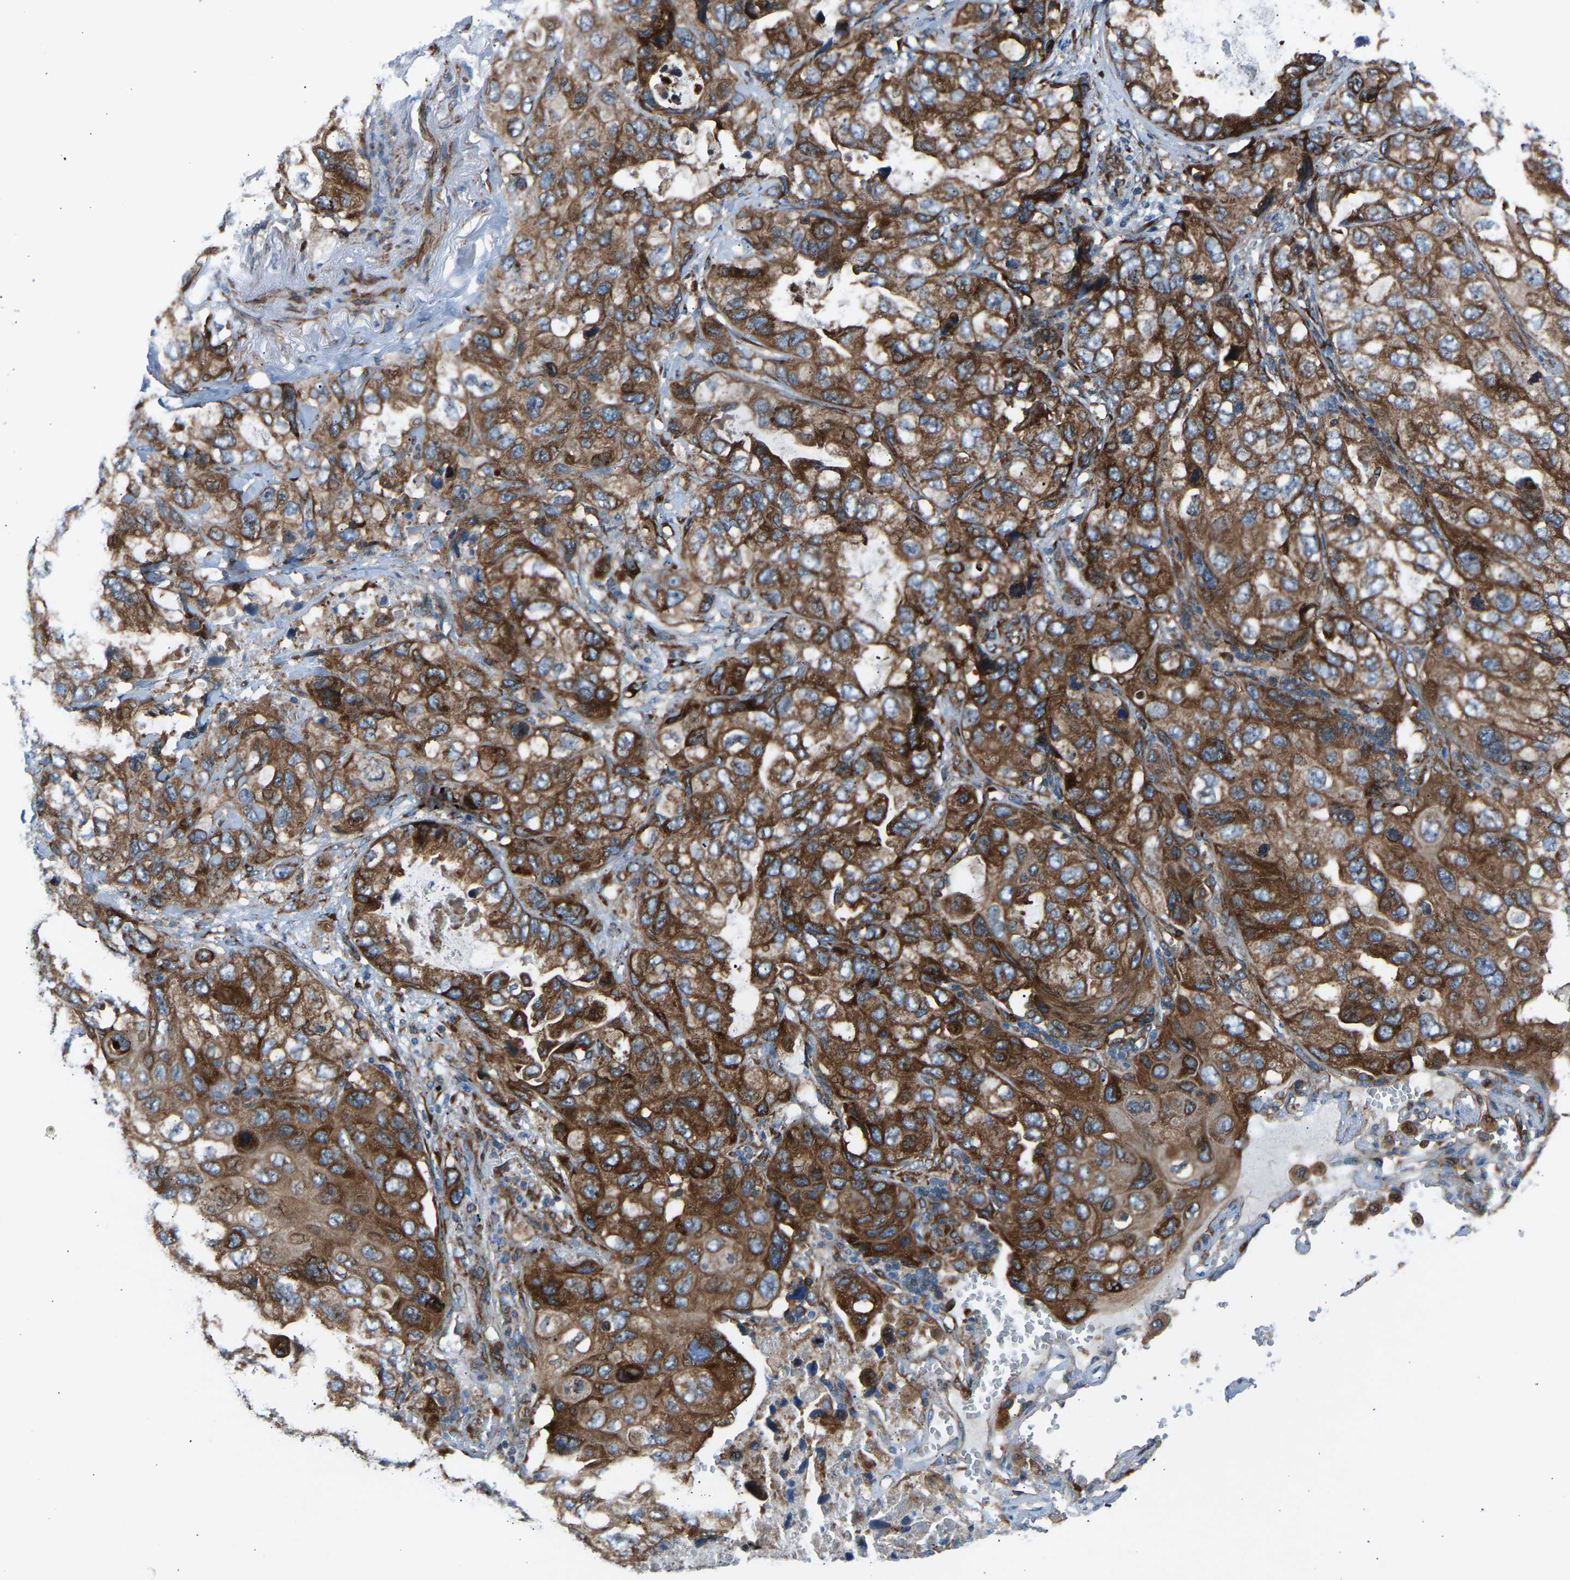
{"staining": {"intensity": "strong", "quantity": ">75%", "location": "cytoplasmic/membranous"}, "tissue": "lung cancer", "cell_type": "Tumor cells", "image_type": "cancer", "snomed": [{"axis": "morphology", "description": "Squamous cell carcinoma, NOS"}, {"axis": "topography", "description": "Lung"}], "caption": "The photomicrograph shows staining of lung cancer (squamous cell carcinoma), revealing strong cytoplasmic/membranous protein positivity (brown color) within tumor cells.", "gene": "VPS41", "patient": {"sex": "female", "age": 73}}